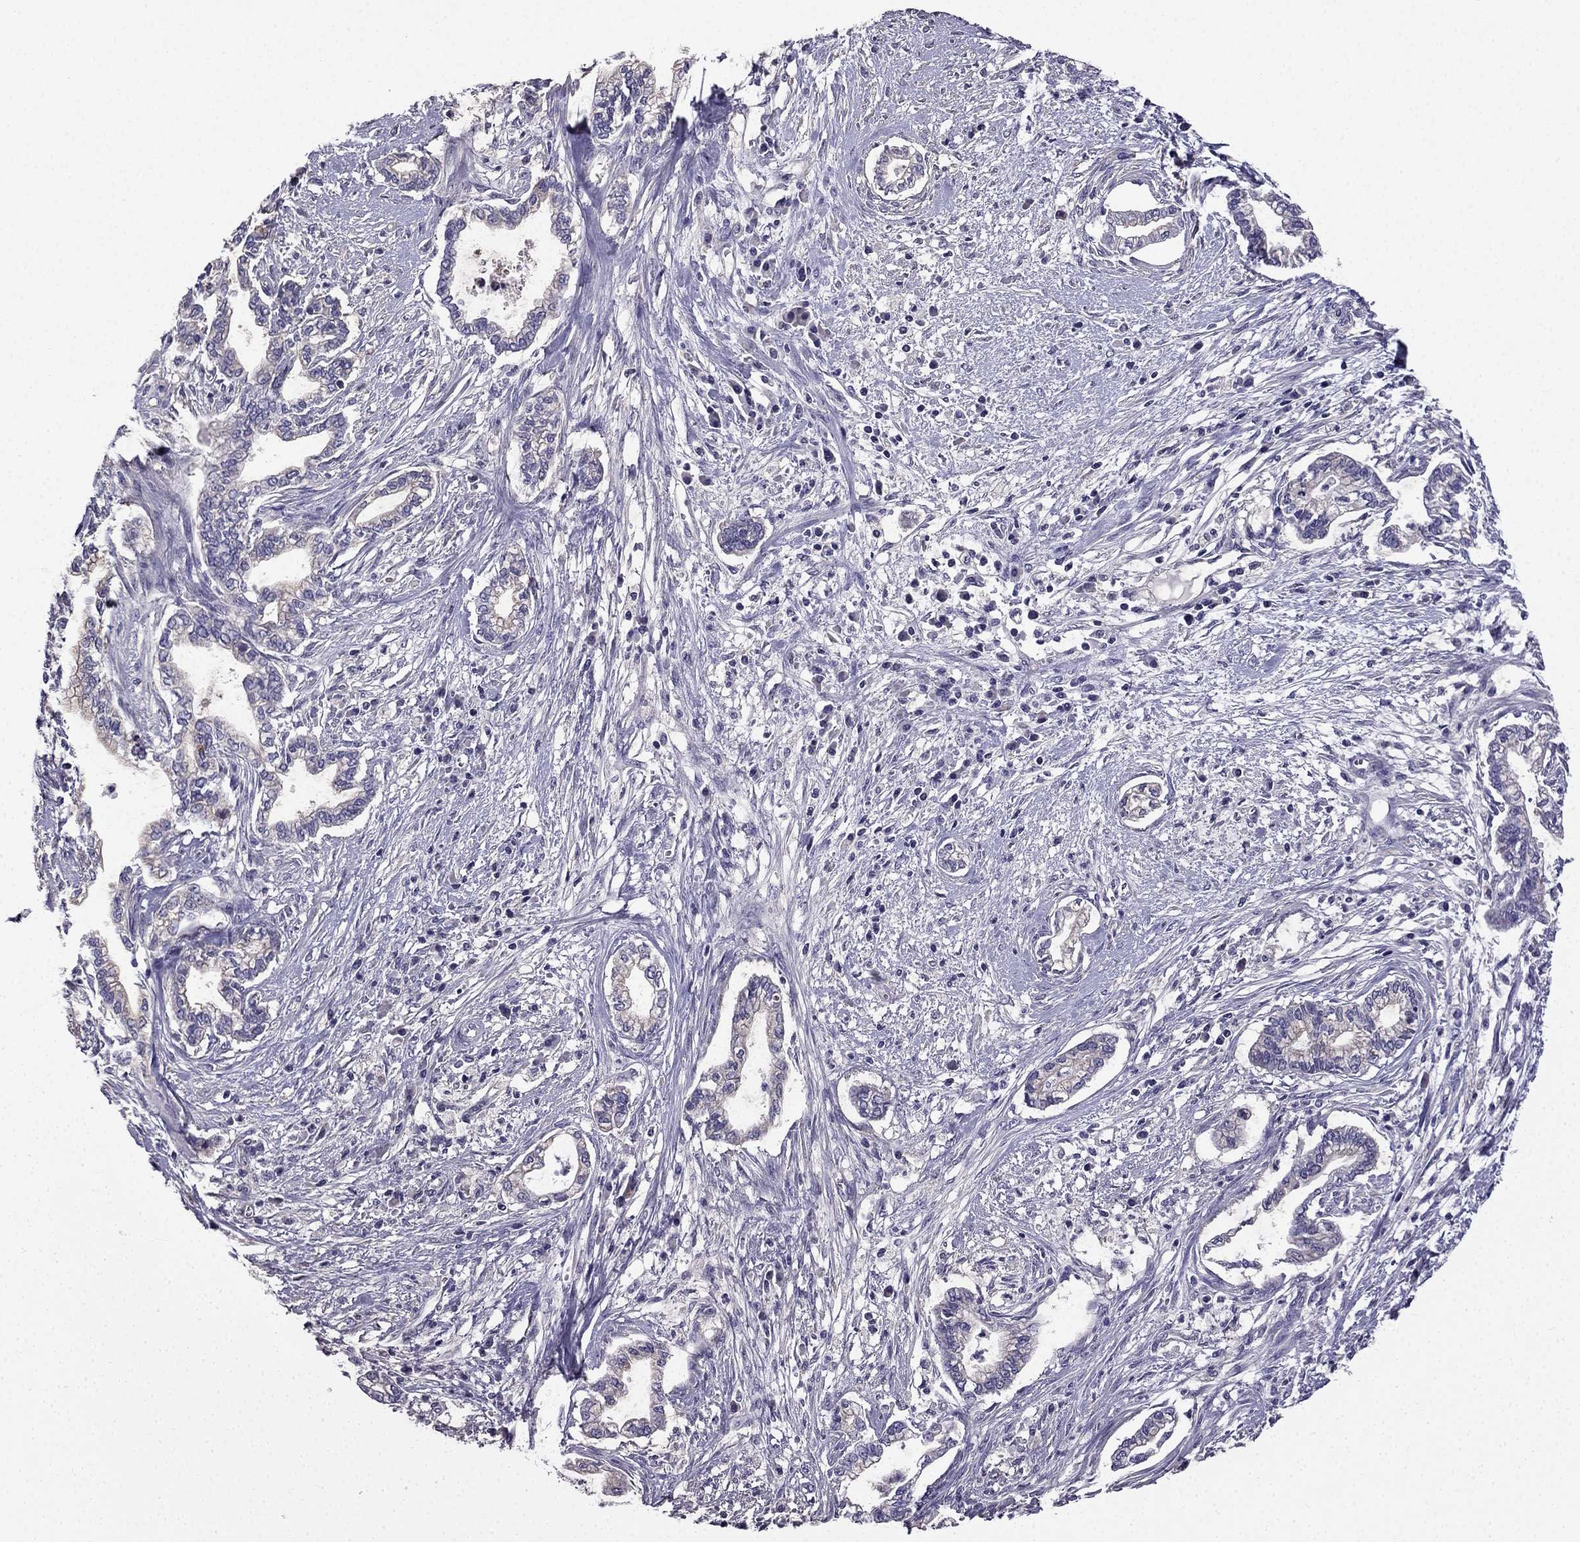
{"staining": {"intensity": "negative", "quantity": "none", "location": "none"}, "tissue": "cervical cancer", "cell_type": "Tumor cells", "image_type": "cancer", "snomed": [{"axis": "morphology", "description": "Adenocarcinoma, NOS"}, {"axis": "topography", "description": "Cervix"}], "caption": "Image shows no protein expression in tumor cells of cervical cancer (adenocarcinoma) tissue.", "gene": "SLC6A2", "patient": {"sex": "female", "age": 62}}